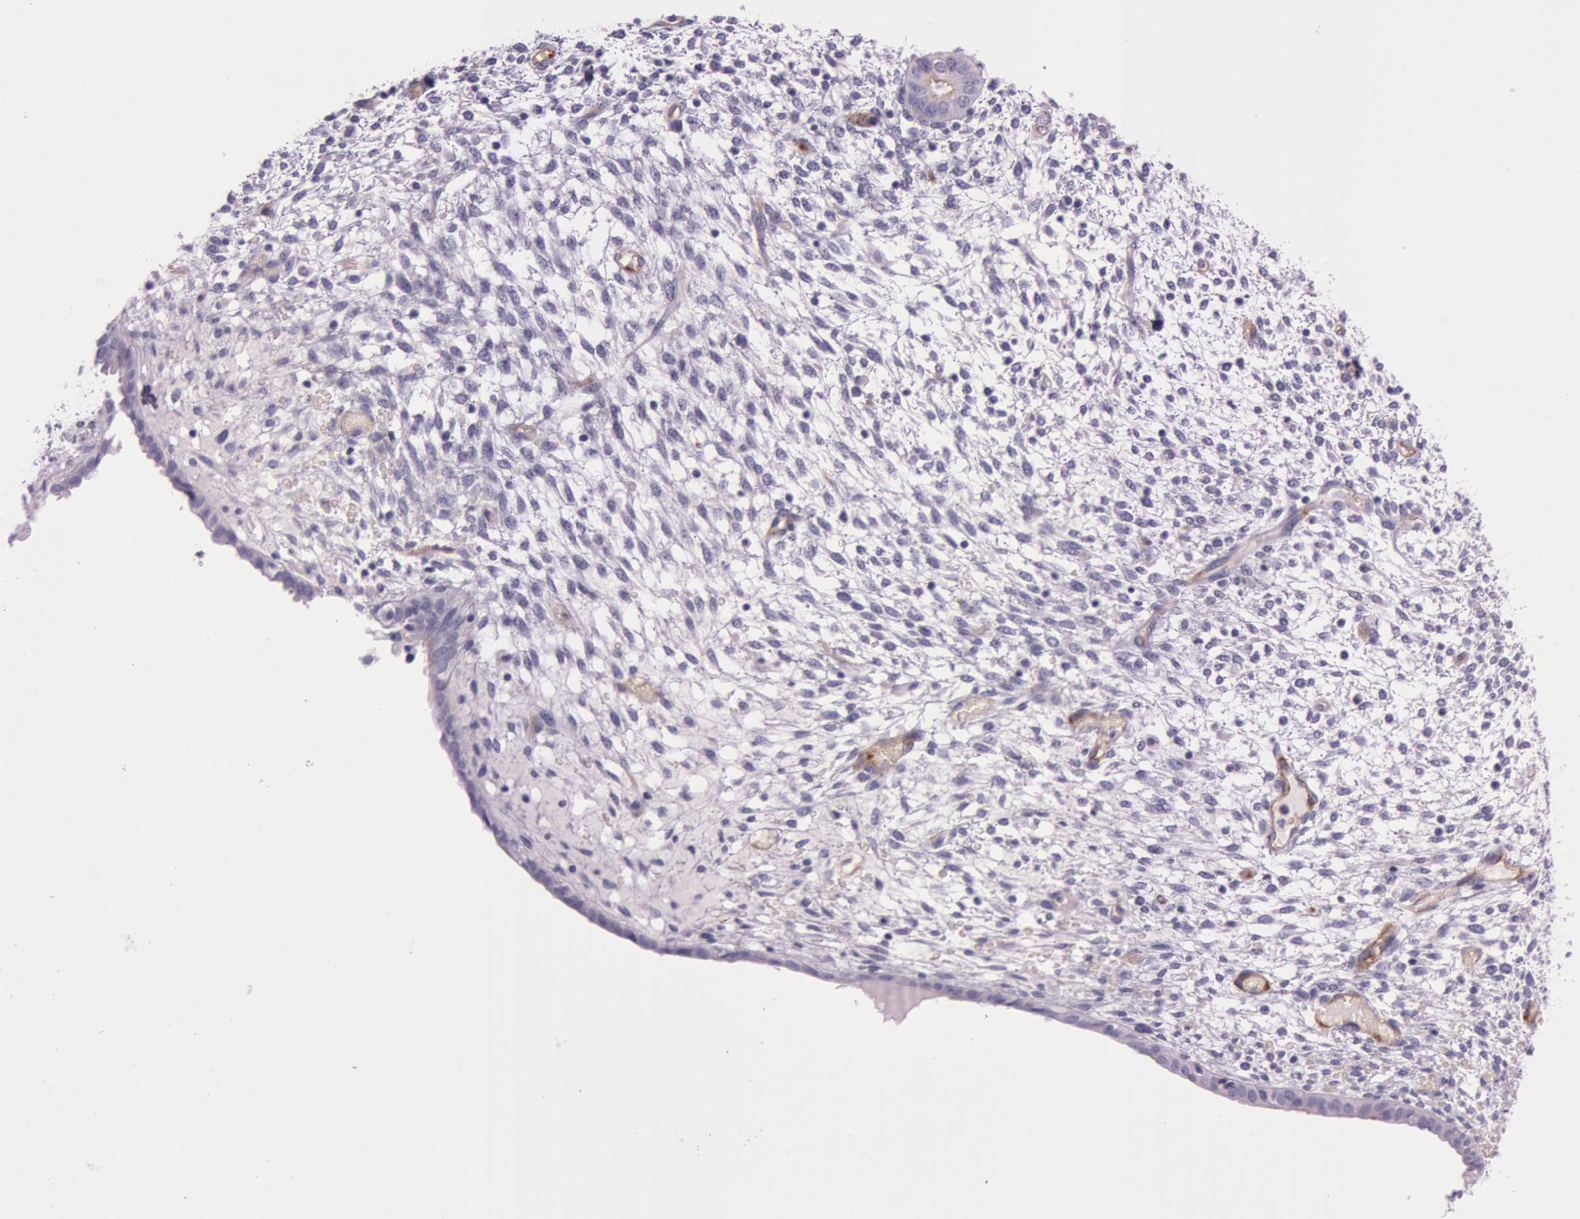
{"staining": {"intensity": "negative", "quantity": "none", "location": "none"}, "tissue": "endometrium", "cell_type": "Cells in endometrial stroma", "image_type": "normal", "snomed": [{"axis": "morphology", "description": "Normal tissue, NOS"}, {"axis": "topography", "description": "Endometrium"}], "caption": "This is an IHC micrograph of benign human endometrium. There is no positivity in cells in endometrial stroma.", "gene": "FOLH1", "patient": {"sex": "female", "age": 42}}